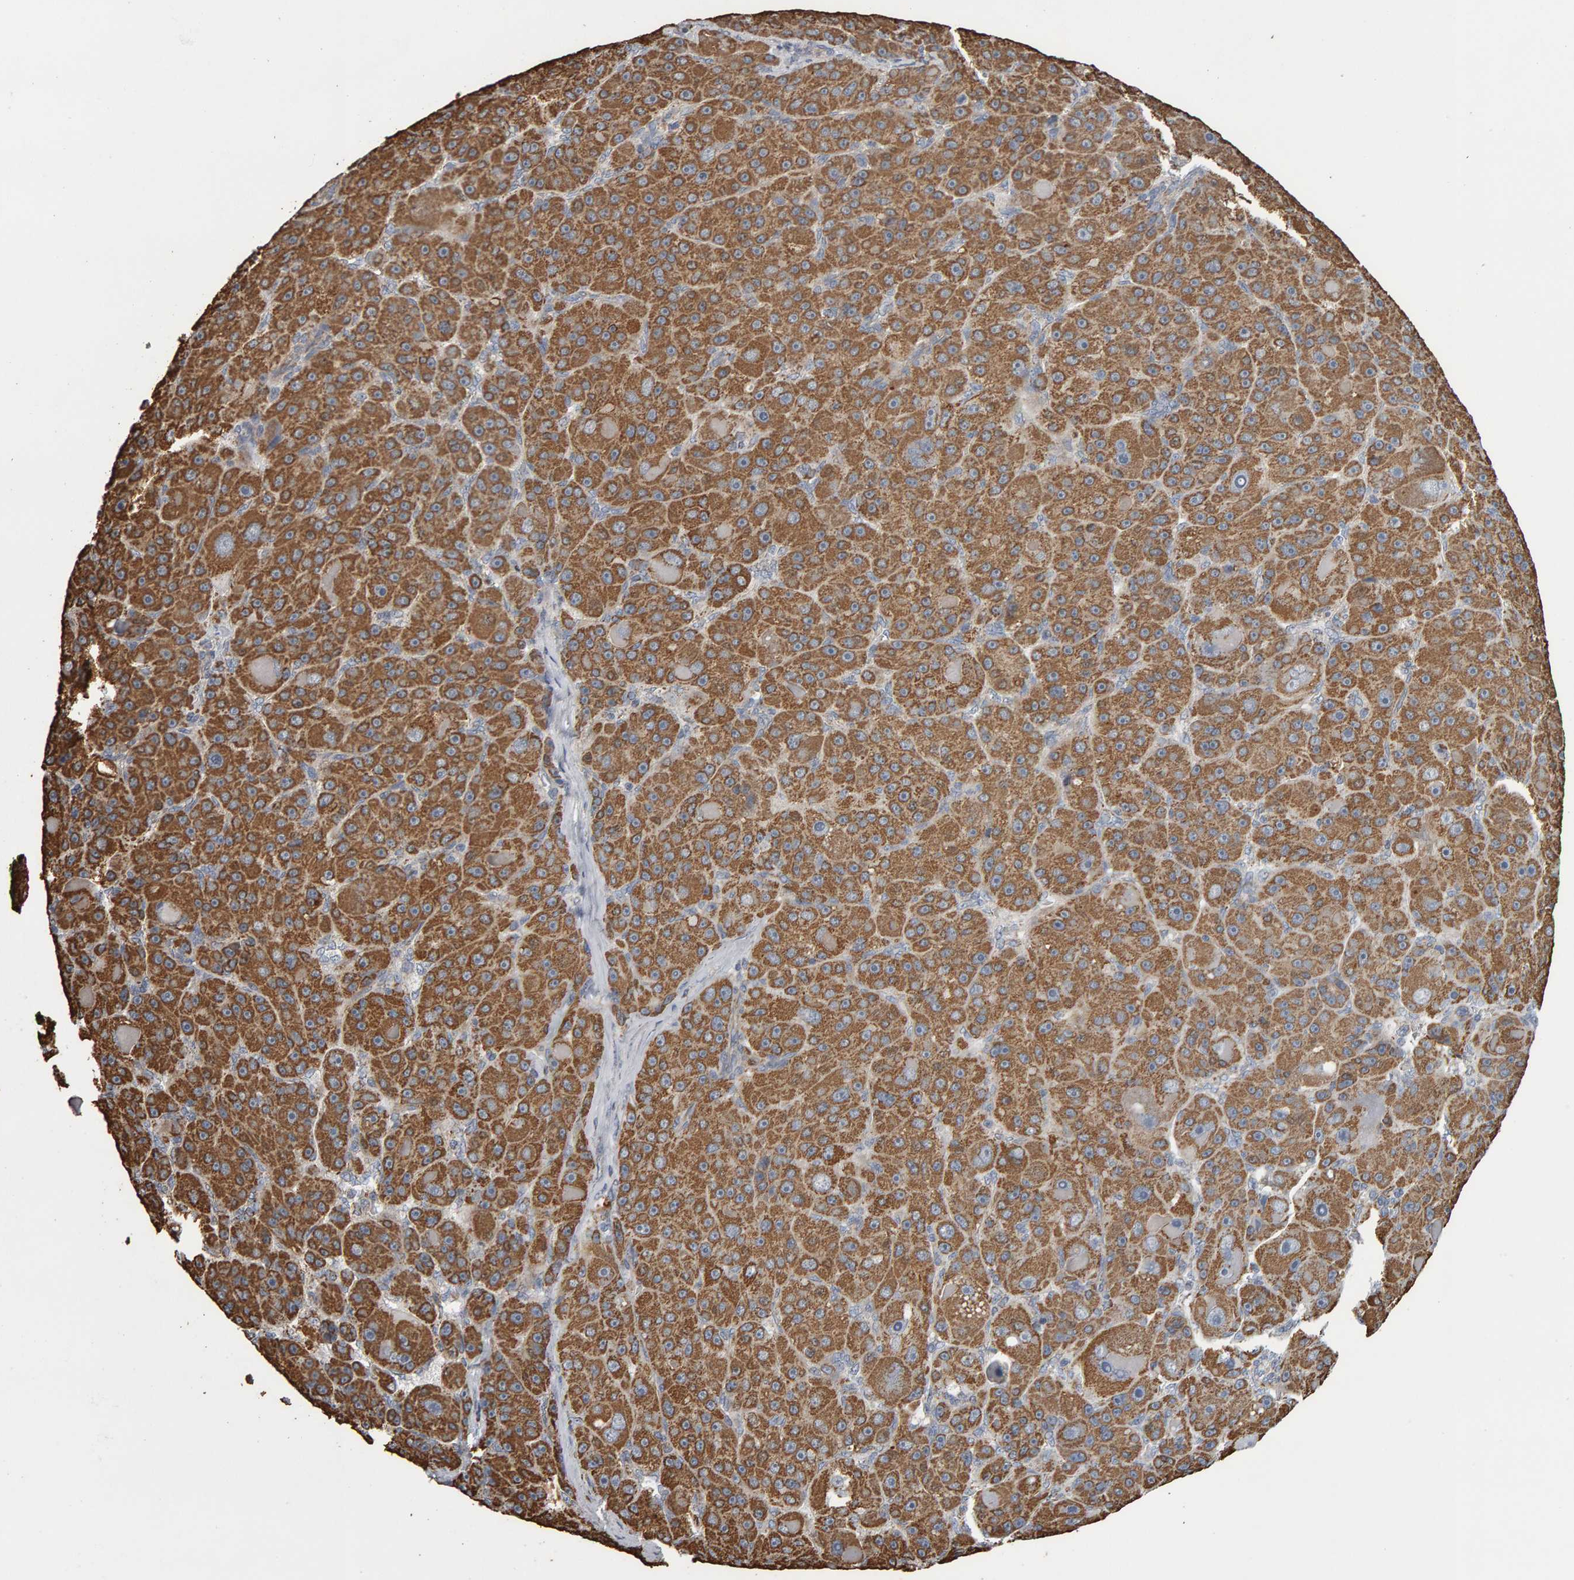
{"staining": {"intensity": "moderate", "quantity": ">75%", "location": "cytoplasmic/membranous"}, "tissue": "liver cancer", "cell_type": "Tumor cells", "image_type": "cancer", "snomed": [{"axis": "morphology", "description": "Carcinoma, Hepatocellular, NOS"}, {"axis": "topography", "description": "Liver"}], "caption": "This is an image of IHC staining of hepatocellular carcinoma (liver), which shows moderate positivity in the cytoplasmic/membranous of tumor cells.", "gene": "TOM1L1", "patient": {"sex": "male", "age": 76}}